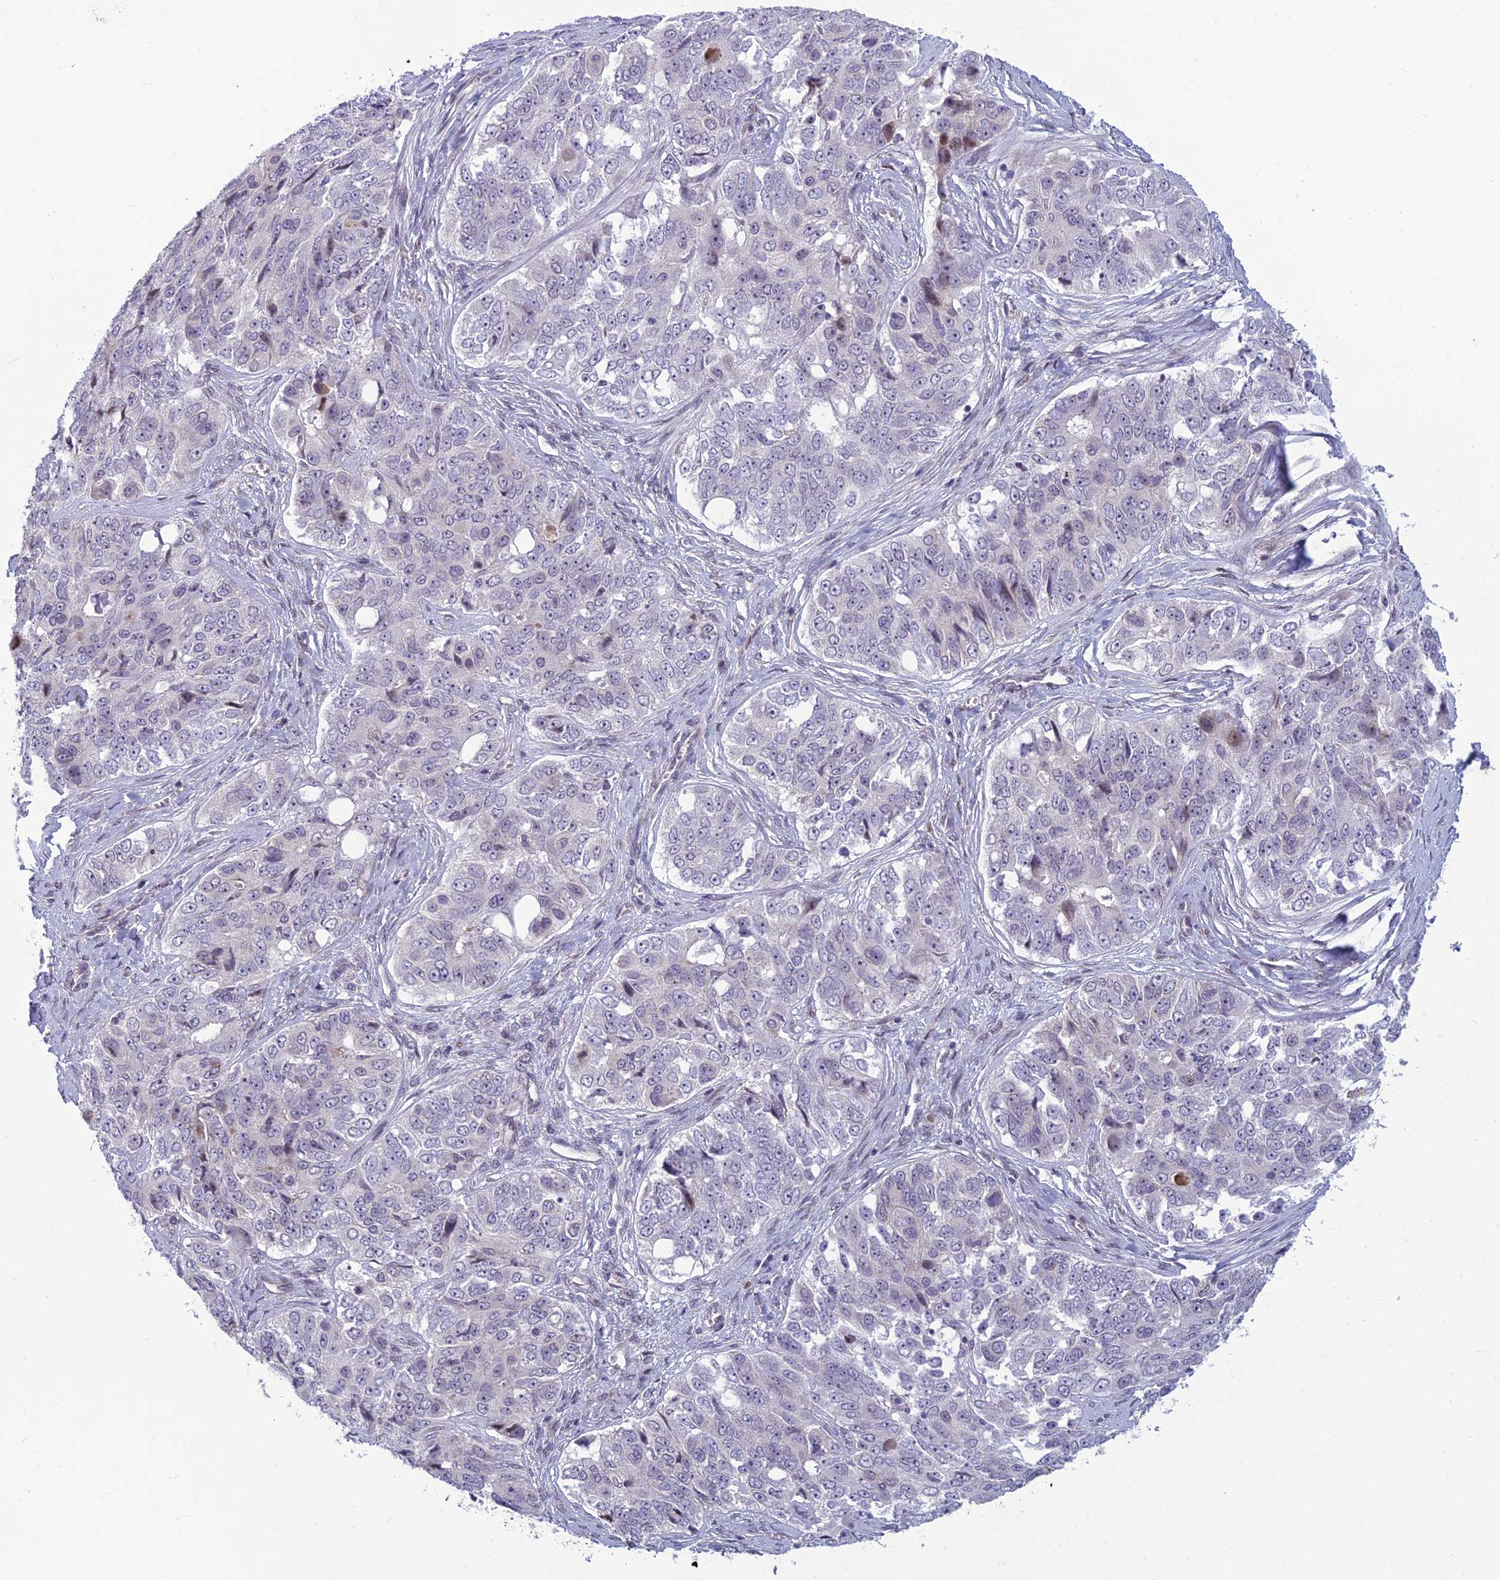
{"staining": {"intensity": "negative", "quantity": "none", "location": "none"}, "tissue": "ovarian cancer", "cell_type": "Tumor cells", "image_type": "cancer", "snomed": [{"axis": "morphology", "description": "Carcinoma, endometroid"}, {"axis": "topography", "description": "Ovary"}], "caption": "An image of human ovarian cancer (endometroid carcinoma) is negative for staining in tumor cells.", "gene": "DTX2", "patient": {"sex": "female", "age": 51}}